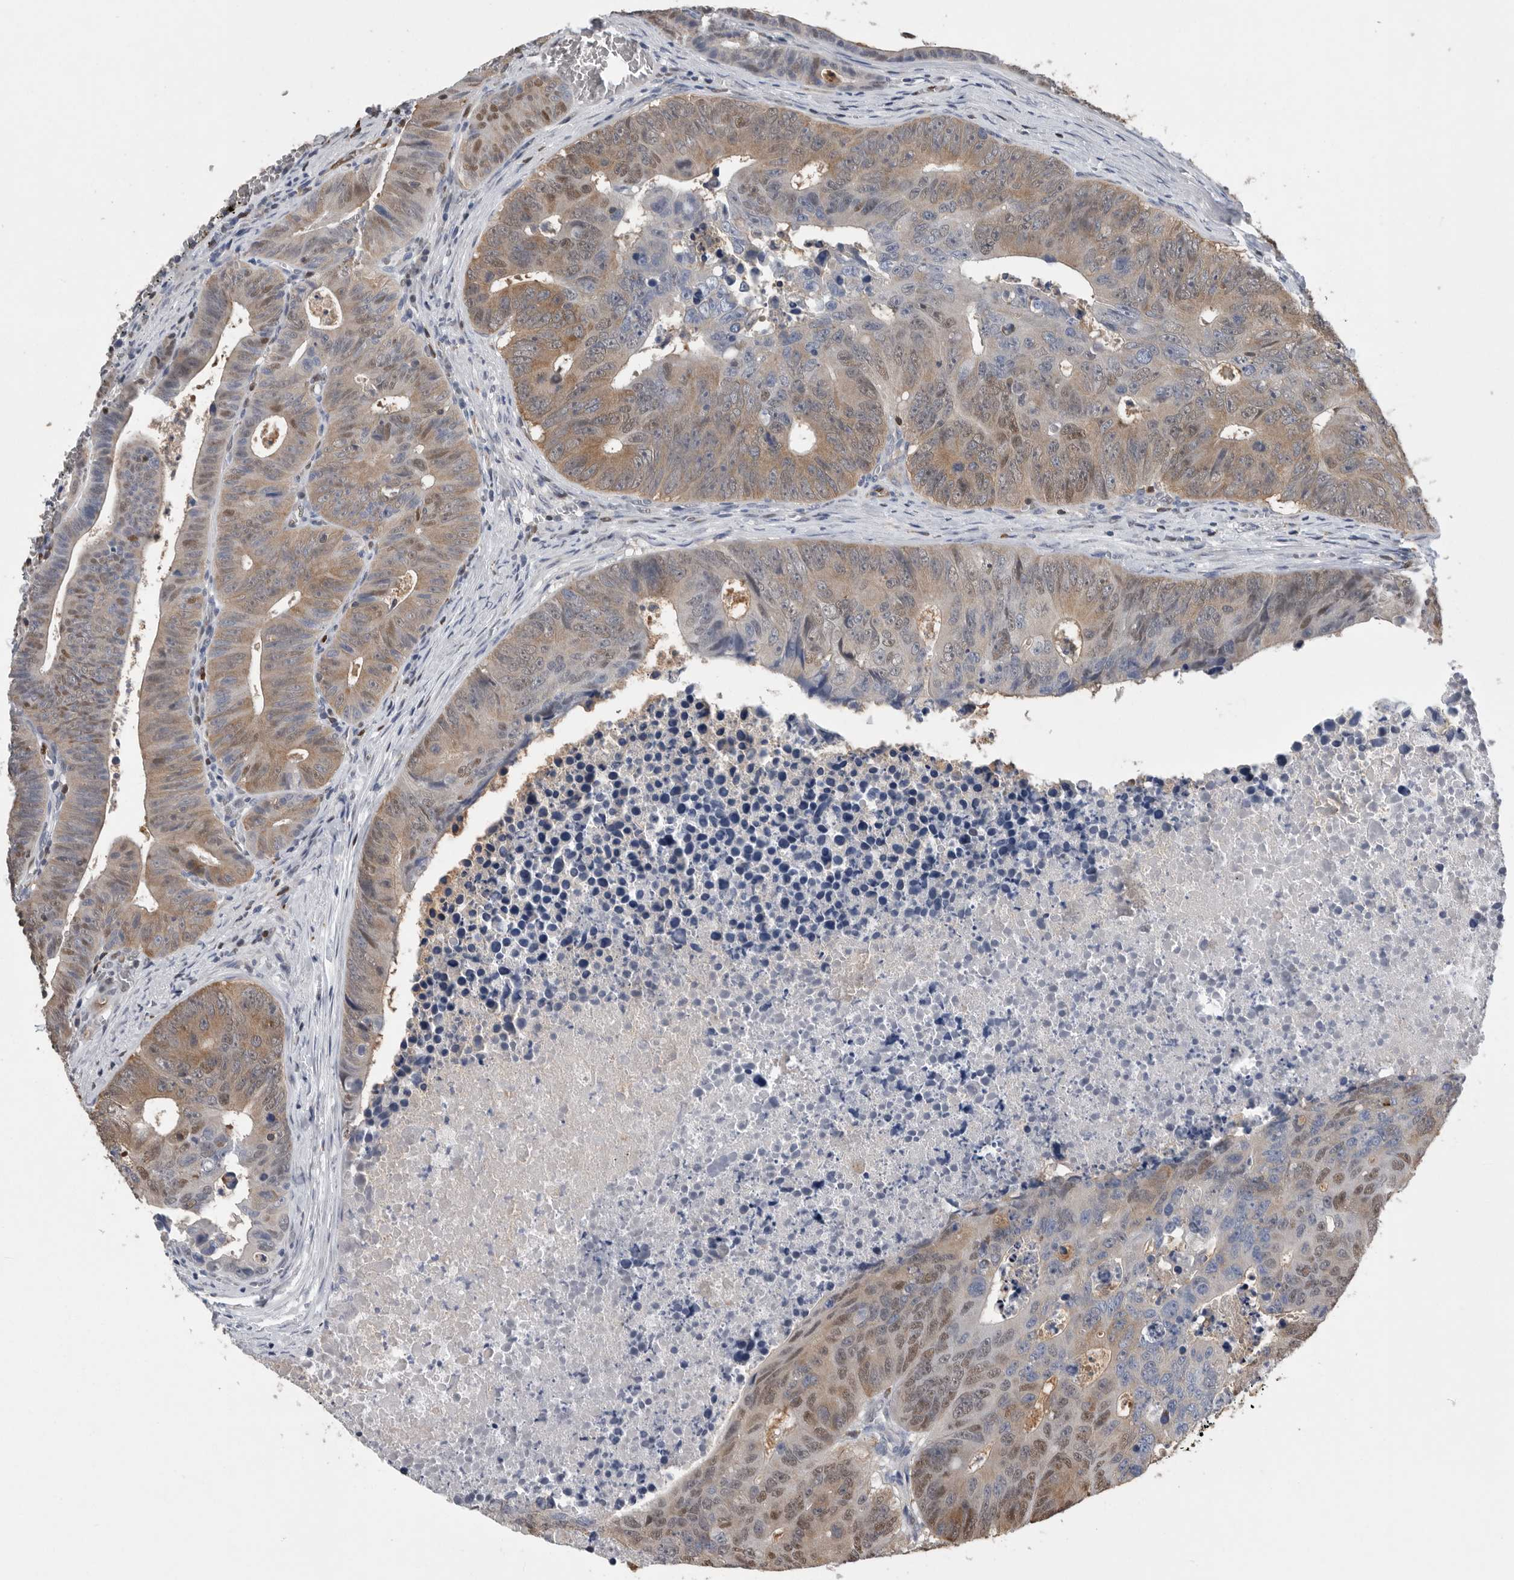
{"staining": {"intensity": "moderate", "quantity": ">75%", "location": "cytoplasmic/membranous,nuclear"}, "tissue": "colorectal cancer", "cell_type": "Tumor cells", "image_type": "cancer", "snomed": [{"axis": "morphology", "description": "Adenocarcinoma, NOS"}, {"axis": "topography", "description": "Colon"}], "caption": "Immunohistochemistry (DAB) staining of human colorectal cancer displays moderate cytoplasmic/membranous and nuclear protein positivity in about >75% of tumor cells.", "gene": "PDCD4", "patient": {"sex": "male", "age": 87}}